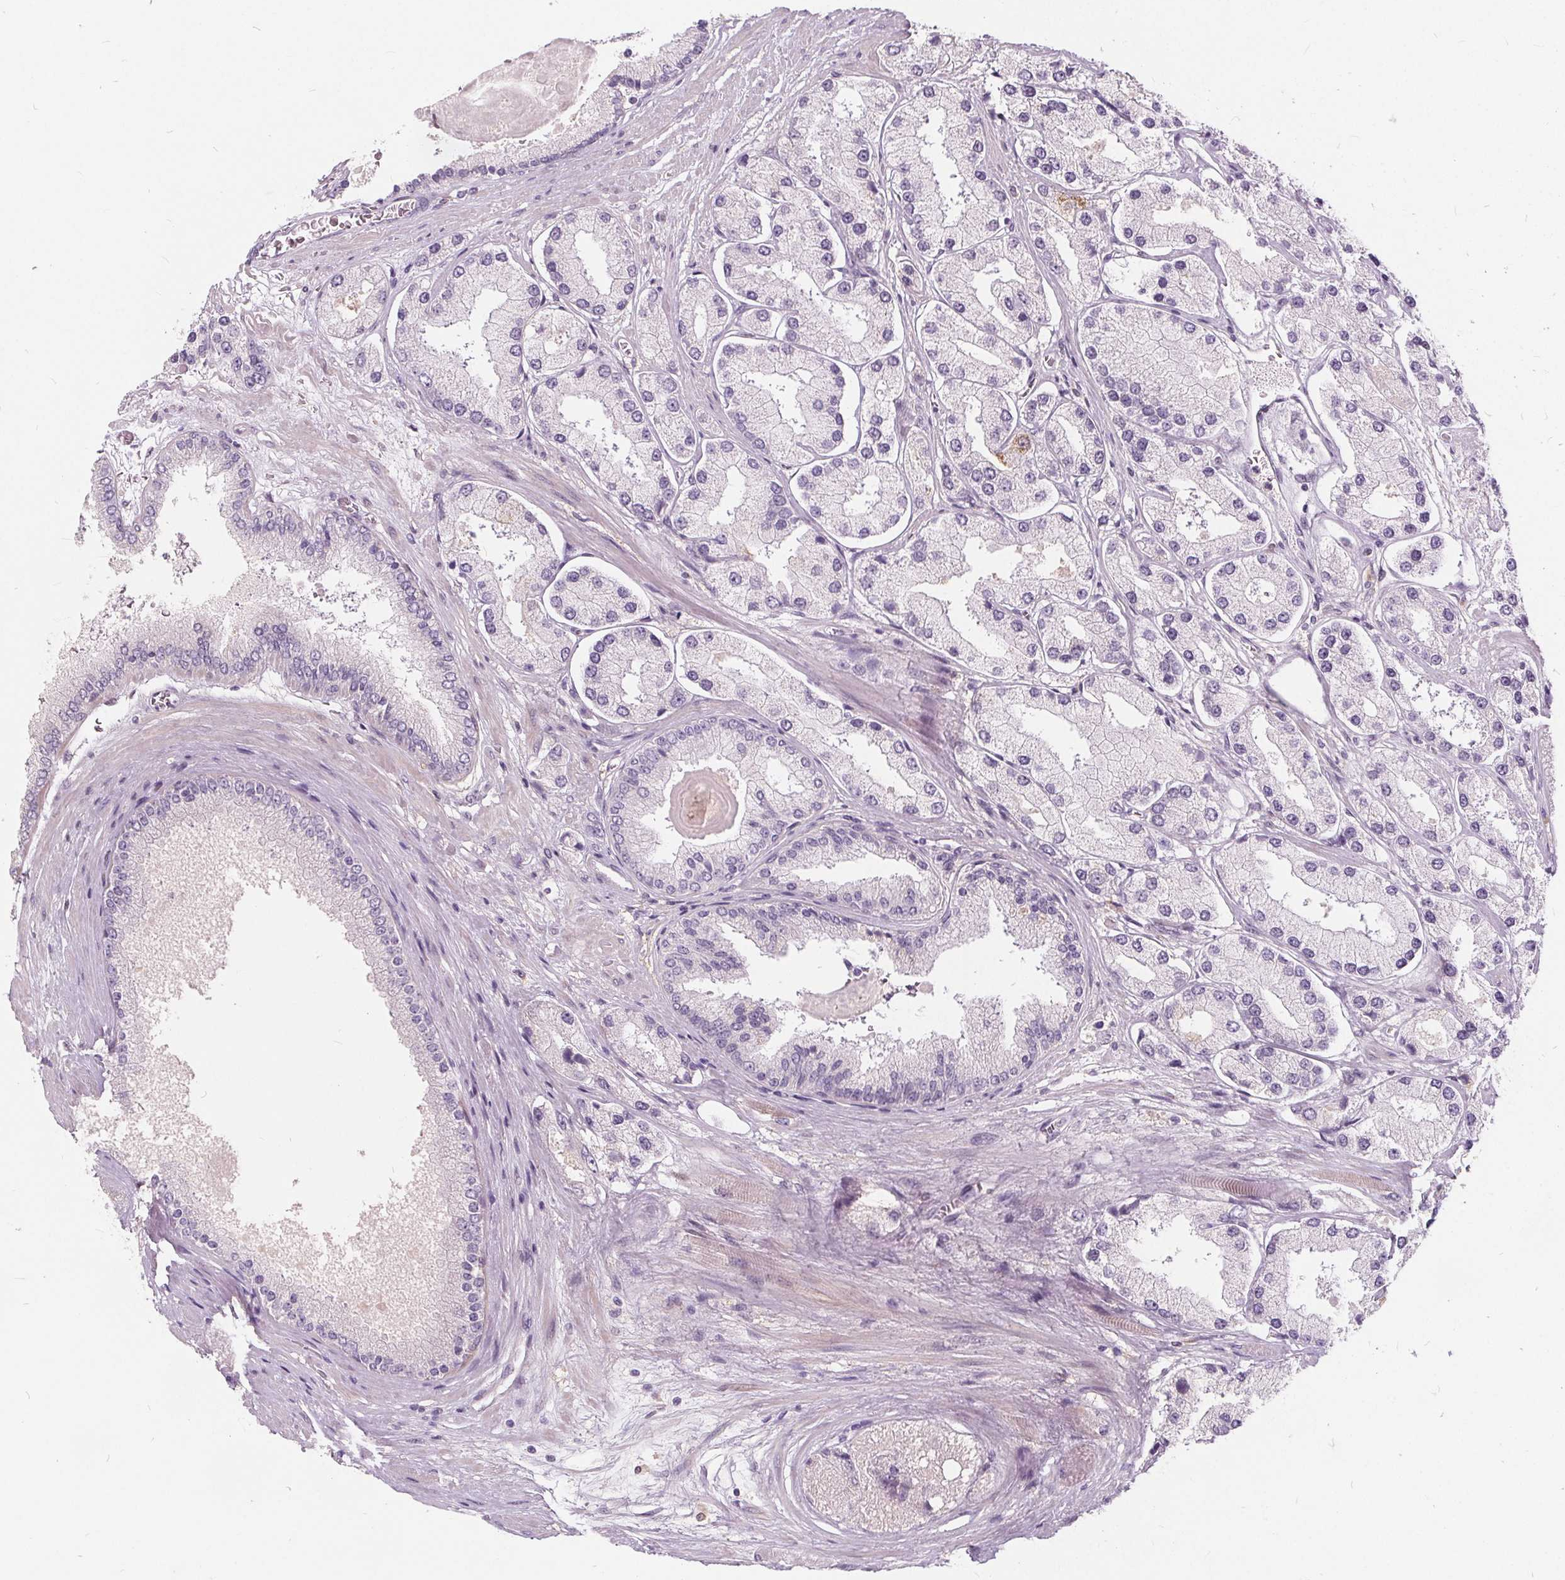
{"staining": {"intensity": "negative", "quantity": "none", "location": "none"}, "tissue": "prostate cancer", "cell_type": "Tumor cells", "image_type": "cancer", "snomed": [{"axis": "morphology", "description": "Adenocarcinoma, High grade"}, {"axis": "topography", "description": "Prostate"}], "caption": "Image shows no protein expression in tumor cells of high-grade adenocarcinoma (prostate) tissue.", "gene": "HAAO", "patient": {"sex": "male", "age": 67}}